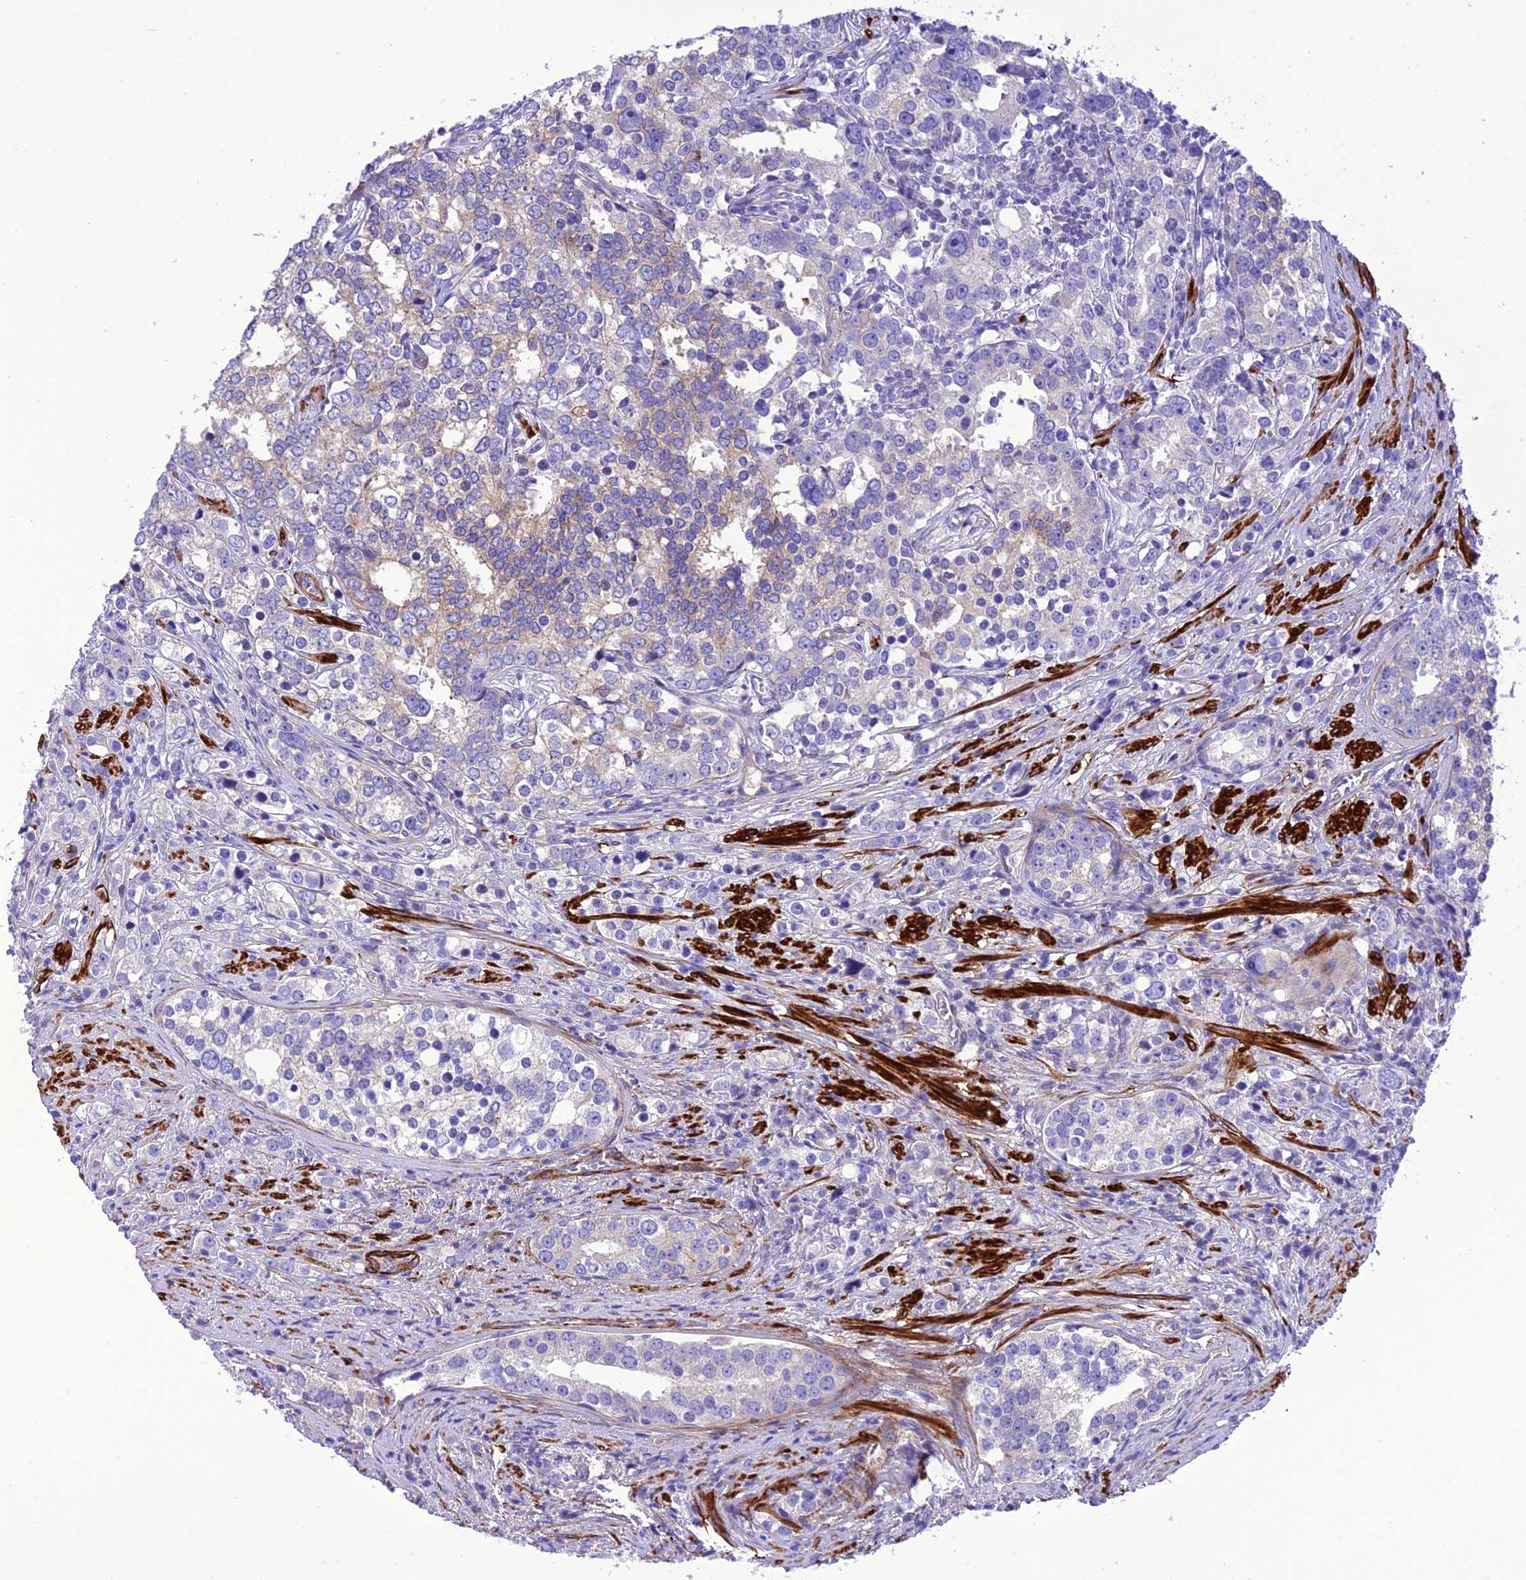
{"staining": {"intensity": "weak", "quantity": "<25%", "location": "cytoplasmic/membranous"}, "tissue": "prostate cancer", "cell_type": "Tumor cells", "image_type": "cancer", "snomed": [{"axis": "morphology", "description": "Adenocarcinoma, High grade"}, {"axis": "topography", "description": "Prostate"}], "caption": "Immunohistochemical staining of human prostate high-grade adenocarcinoma exhibits no significant positivity in tumor cells. (Stains: DAB (3,3'-diaminobenzidine) immunohistochemistry (IHC) with hematoxylin counter stain, Microscopy: brightfield microscopy at high magnification).", "gene": "FRA10AC1", "patient": {"sex": "male", "age": 71}}